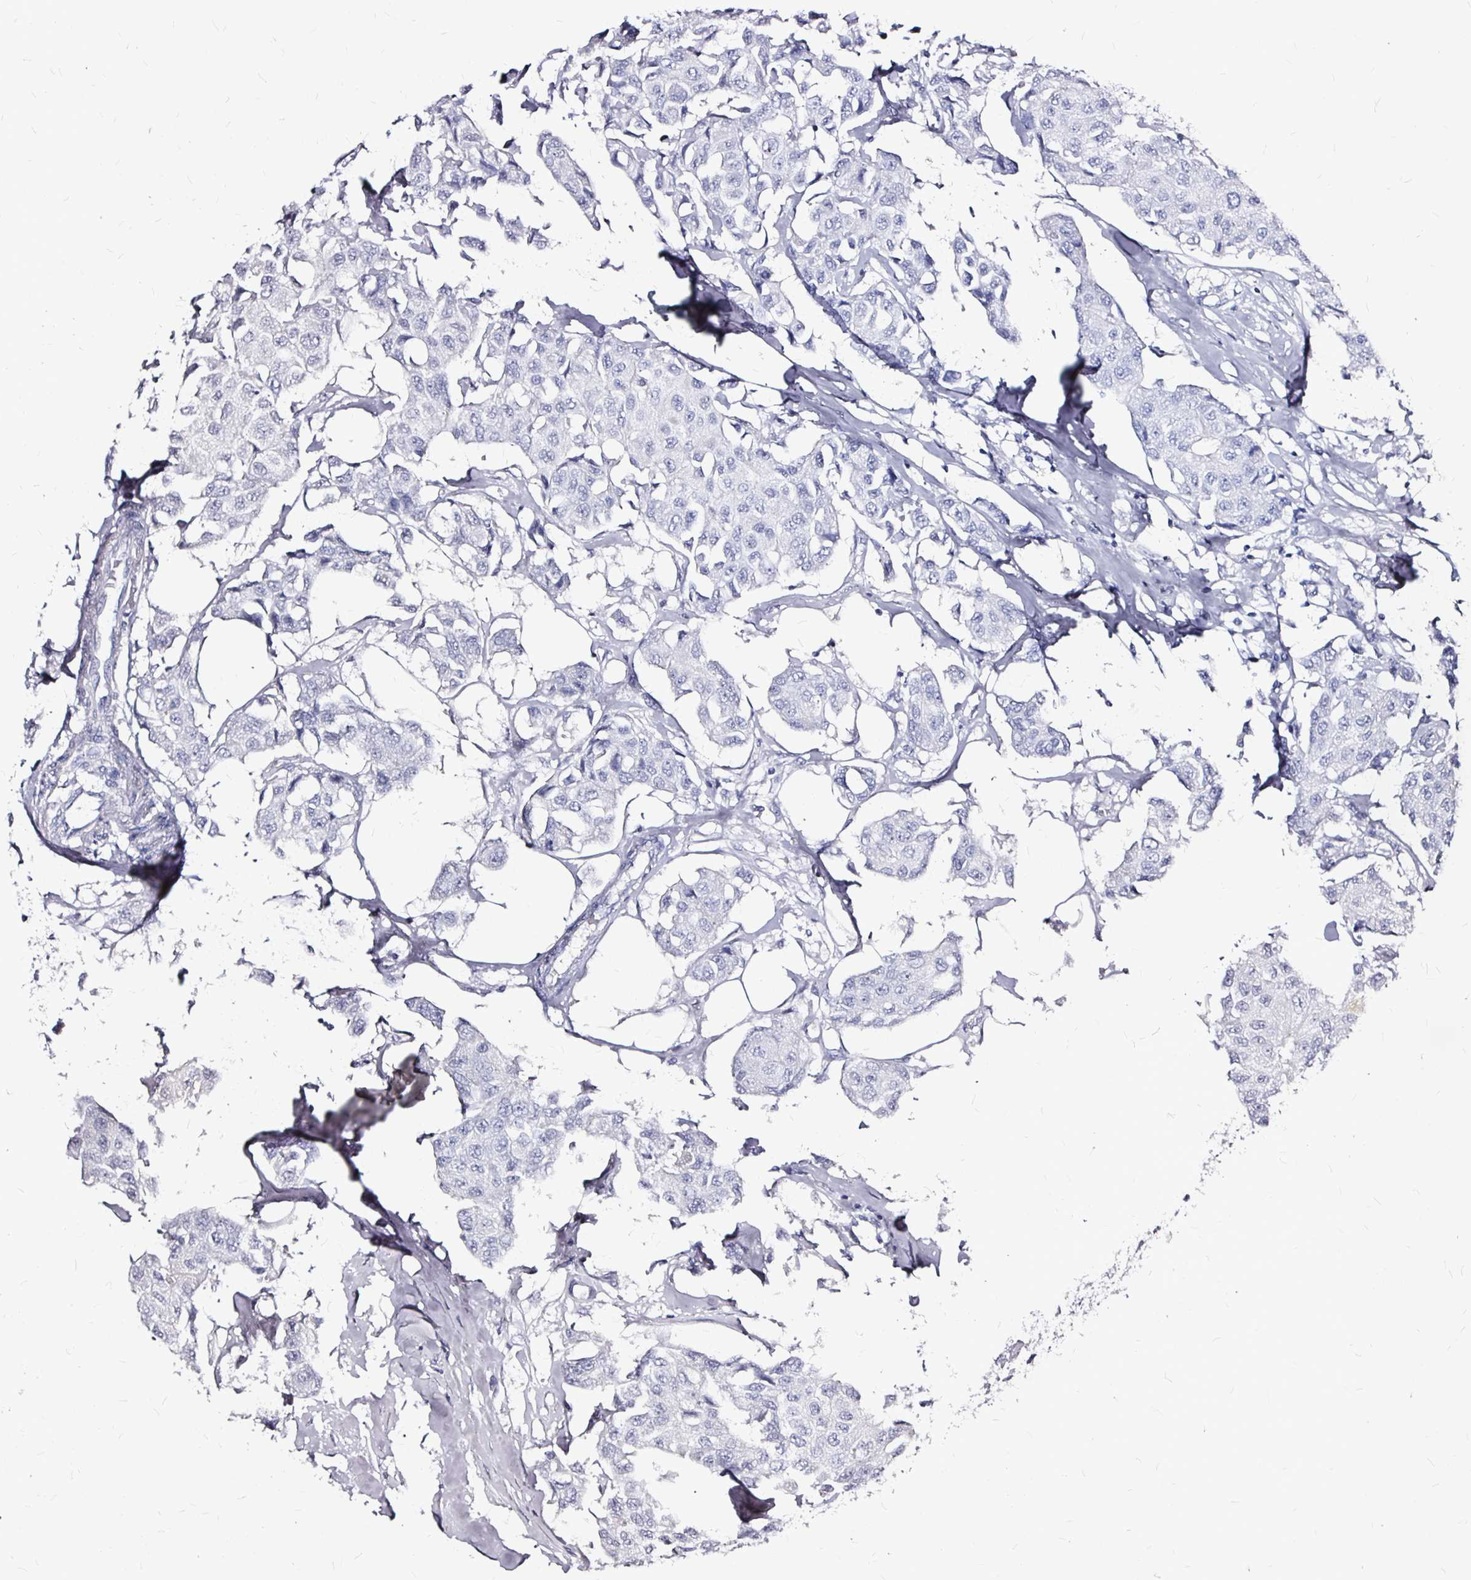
{"staining": {"intensity": "negative", "quantity": "none", "location": "none"}, "tissue": "breast cancer", "cell_type": "Tumor cells", "image_type": "cancer", "snomed": [{"axis": "morphology", "description": "Duct carcinoma"}, {"axis": "topography", "description": "Breast"}, {"axis": "topography", "description": "Lymph node"}], "caption": "A high-resolution histopathology image shows IHC staining of breast cancer, which demonstrates no significant expression in tumor cells.", "gene": "LUZP4", "patient": {"sex": "female", "age": 80}}